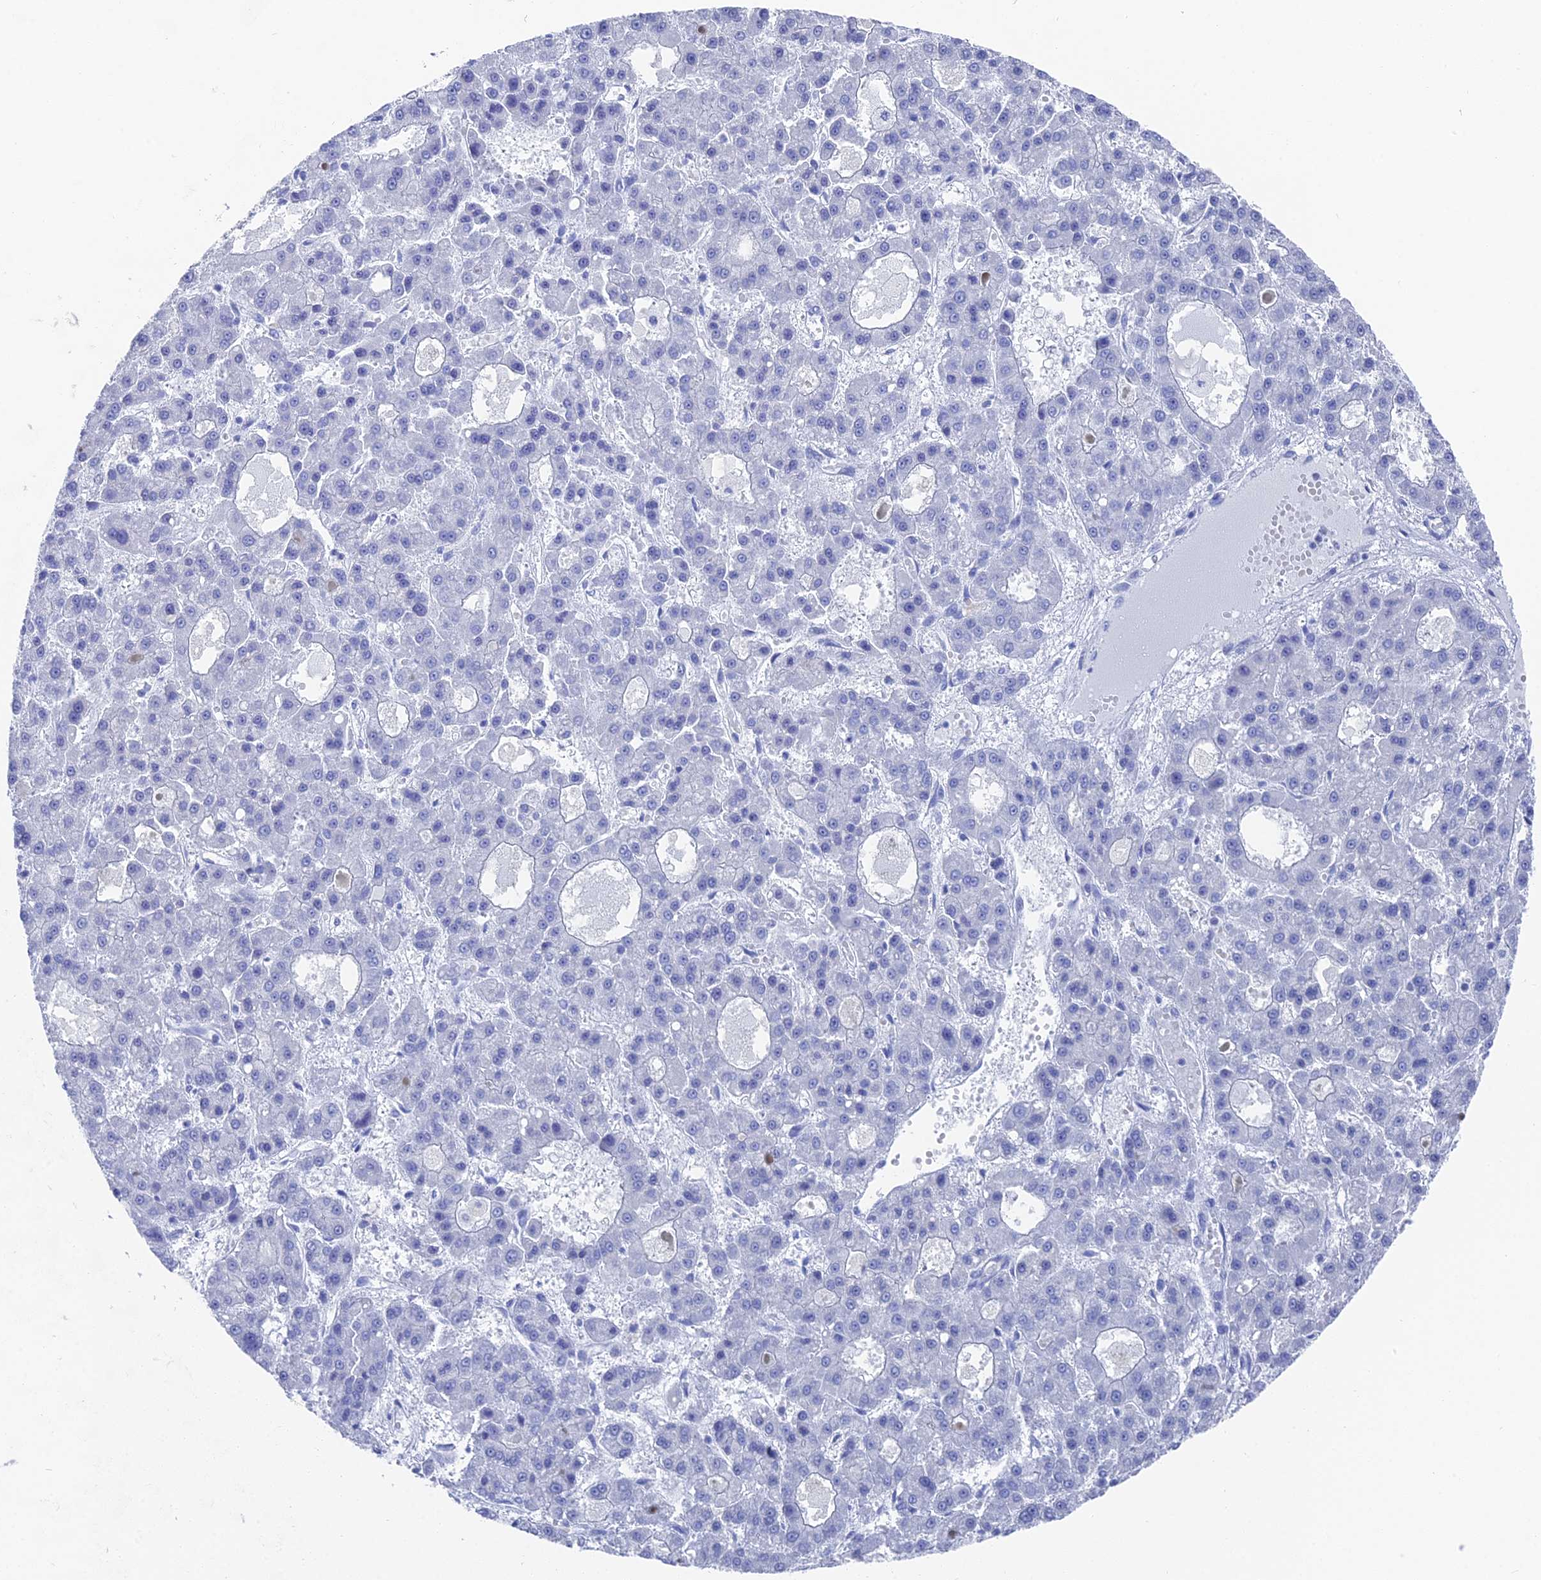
{"staining": {"intensity": "negative", "quantity": "none", "location": "none"}, "tissue": "liver cancer", "cell_type": "Tumor cells", "image_type": "cancer", "snomed": [{"axis": "morphology", "description": "Carcinoma, Hepatocellular, NOS"}, {"axis": "topography", "description": "Liver"}], "caption": "An immunohistochemistry micrograph of liver hepatocellular carcinoma is shown. There is no staining in tumor cells of liver hepatocellular carcinoma.", "gene": "ENPP3", "patient": {"sex": "male", "age": 70}}